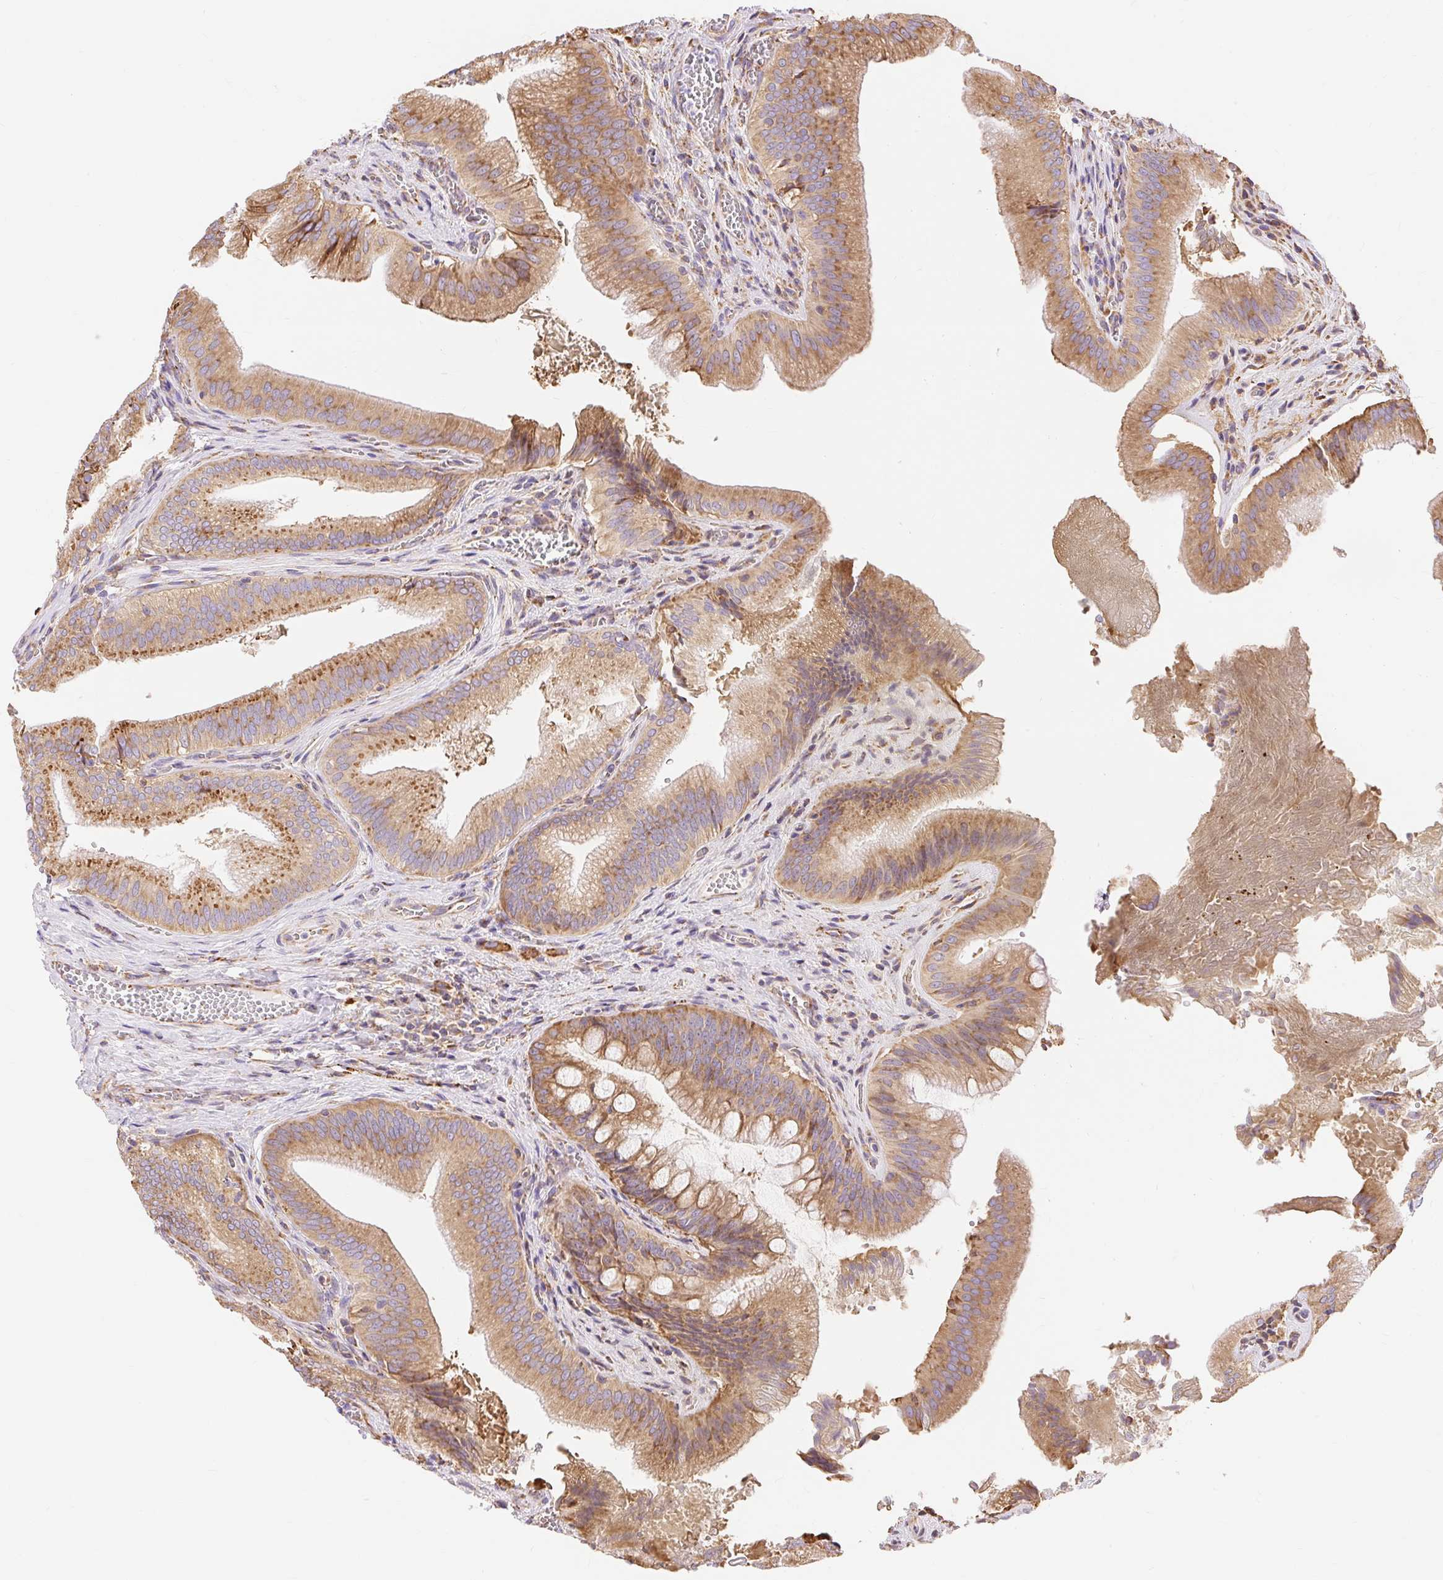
{"staining": {"intensity": "moderate", "quantity": ">75%", "location": "cytoplasmic/membranous"}, "tissue": "gallbladder", "cell_type": "Glandular cells", "image_type": "normal", "snomed": [{"axis": "morphology", "description": "Normal tissue, NOS"}, {"axis": "topography", "description": "Gallbladder"}], "caption": "A brown stain shows moderate cytoplasmic/membranous positivity of a protein in glandular cells of unremarkable human gallbladder. The staining is performed using DAB brown chromogen to label protein expression. The nuclei are counter-stained blue using hematoxylin.", "gene": "ENSG00000260836", "patient": {"sex": "male", "age": 17}}